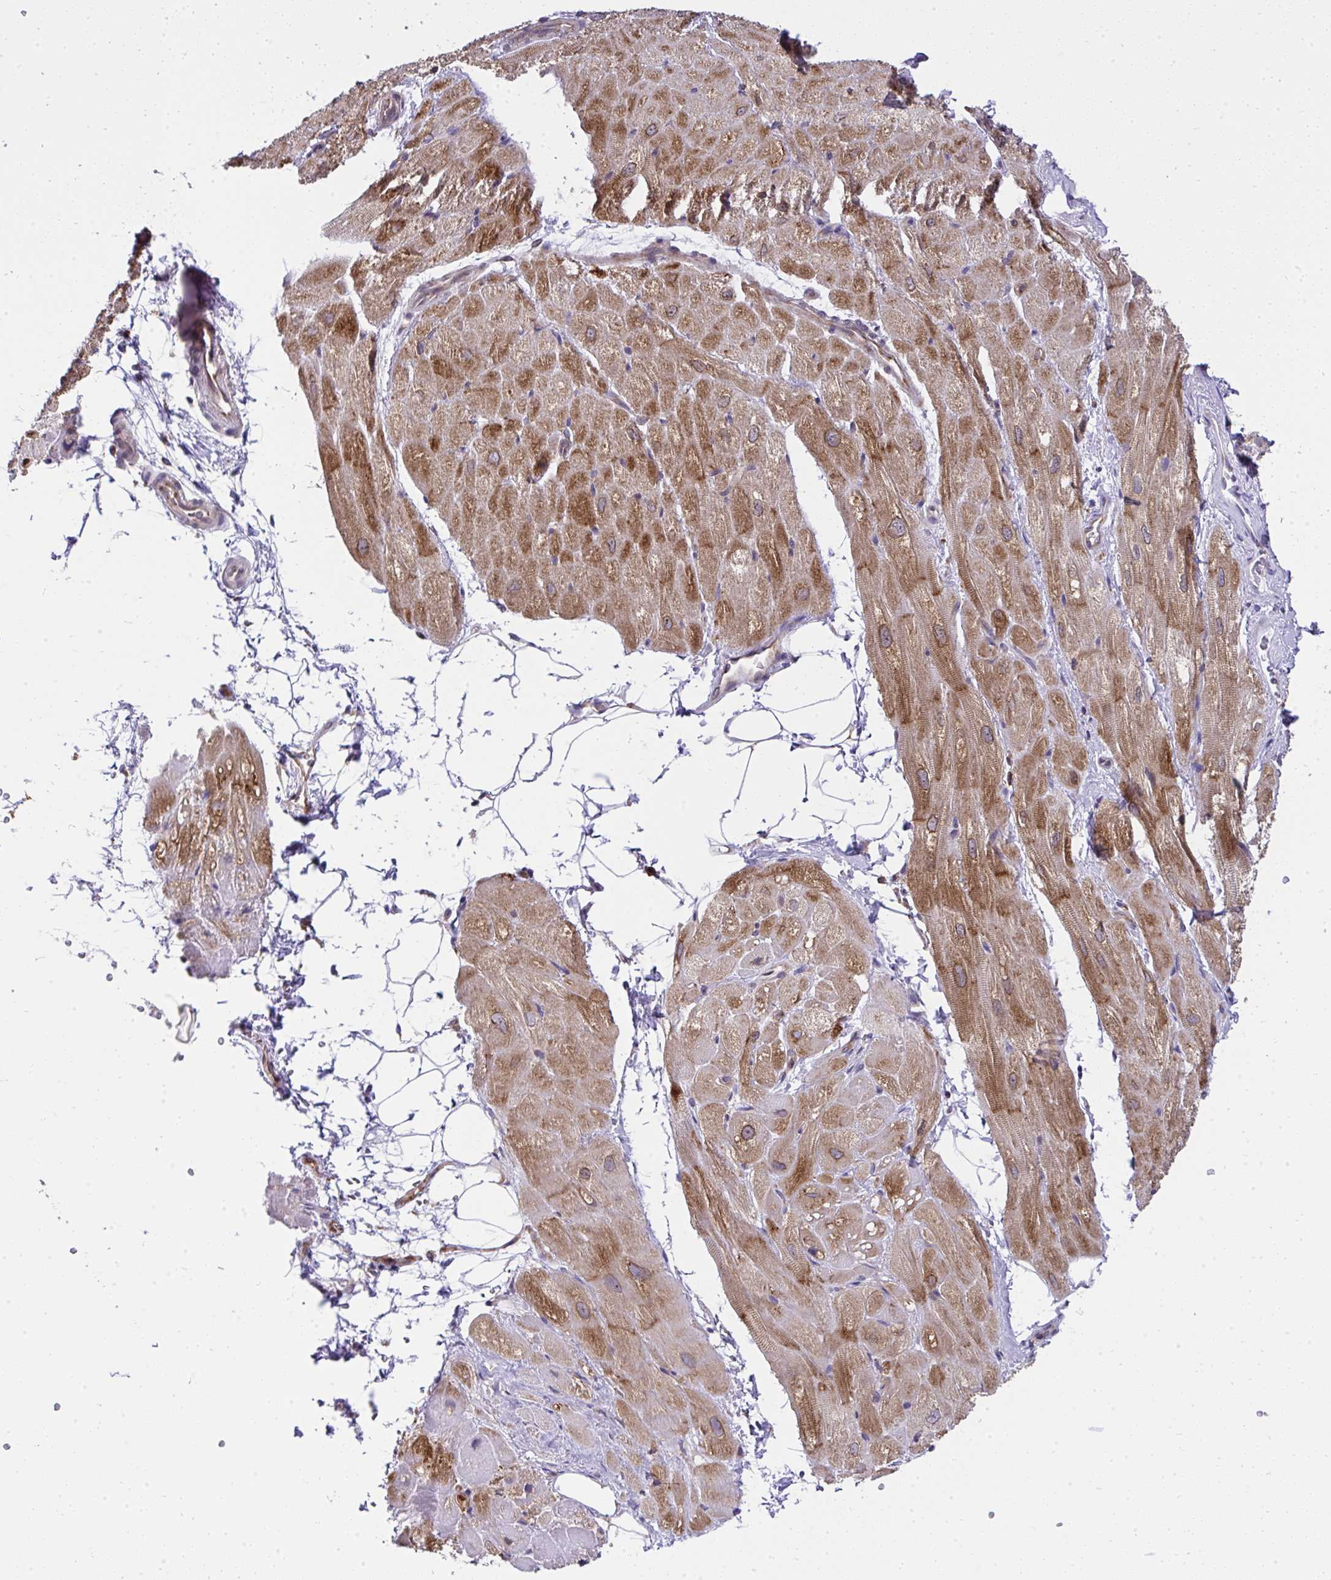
{"staining": {"intensity": "moderate", "quantity": ">75%", "location": "cytoplasmic/membranous"}, "tissue": "heart muscle", "cell_type": "Cardiomyocytes", "image_type": "normal", "snomed": [{"axis": "morphology", "description": "Normal tissue, NOS"}, {"axis": "topography", "description": "Heart"}], "caption": "DAB immunohistochemical staining of unremarkable human heart muscle shows moderate cytoplasmic/membranous protein expression in approximately >75% of cardiomyocytes.", "gene": "RPS7", "patient": {"sex": "male", "age": 62}}